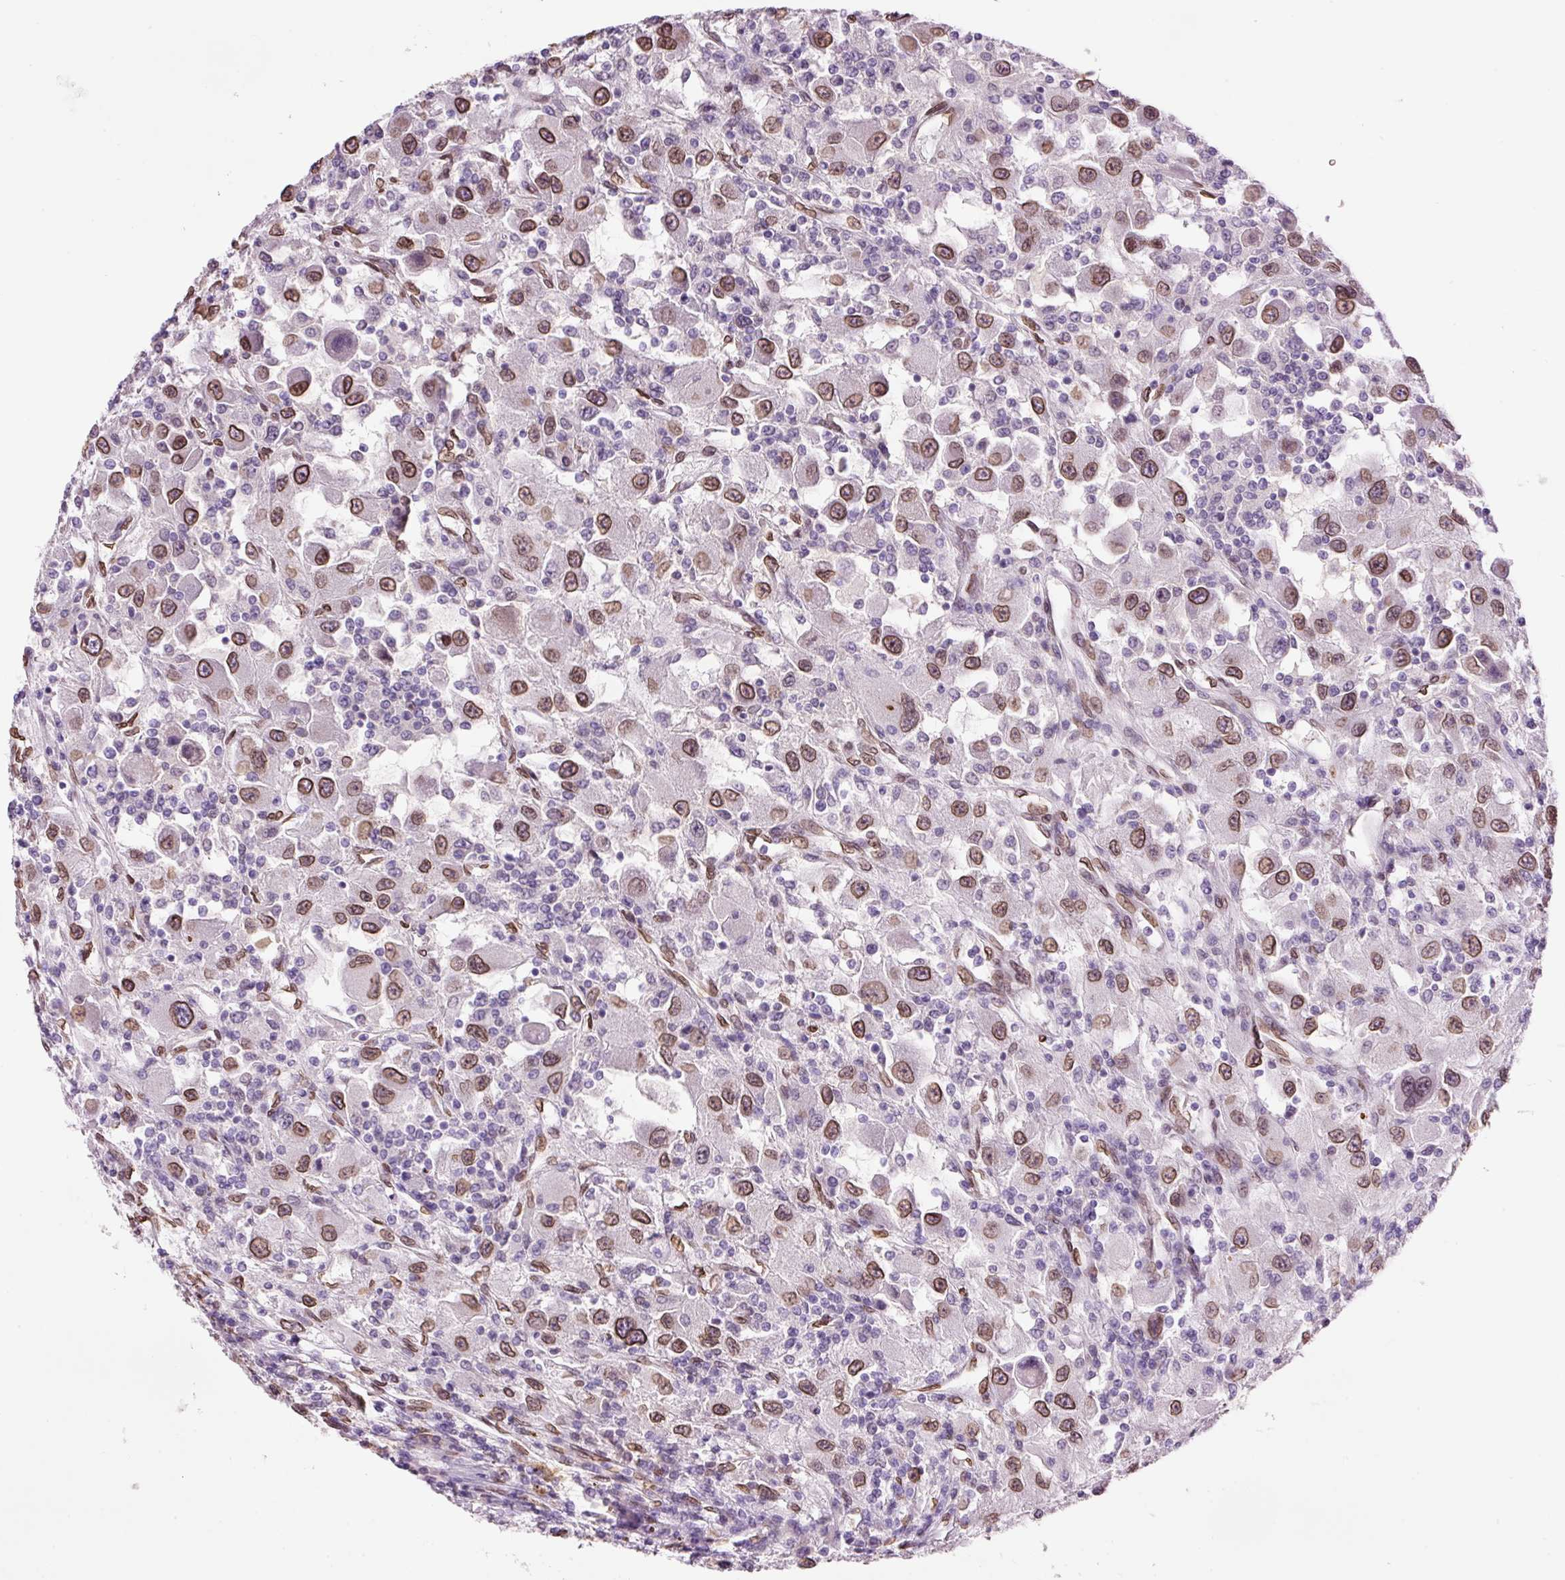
{"staining": {"intensity": "moderate", "quantity": ">75%", "location": "cytoplasmic/membranous,nuclear"}, "tissue": "renal cancer", "cell_type": "Tumor cells", "image_type": "cancer", "snomed": [{"axis": "morphology", "description": "Adenocarcinoma, NOS"}, {"axis": "topography", "description": "Kidney"}], "caption": "Immunohistochemical staining of human renal cancer (adenocarcinoma) displays moderate cytoplasmic/membranous and nuclear protein staining in approximately >75% of tumor cells.", "gene": "ZNF224", "patient": {"sex": "female", "age": 67}}